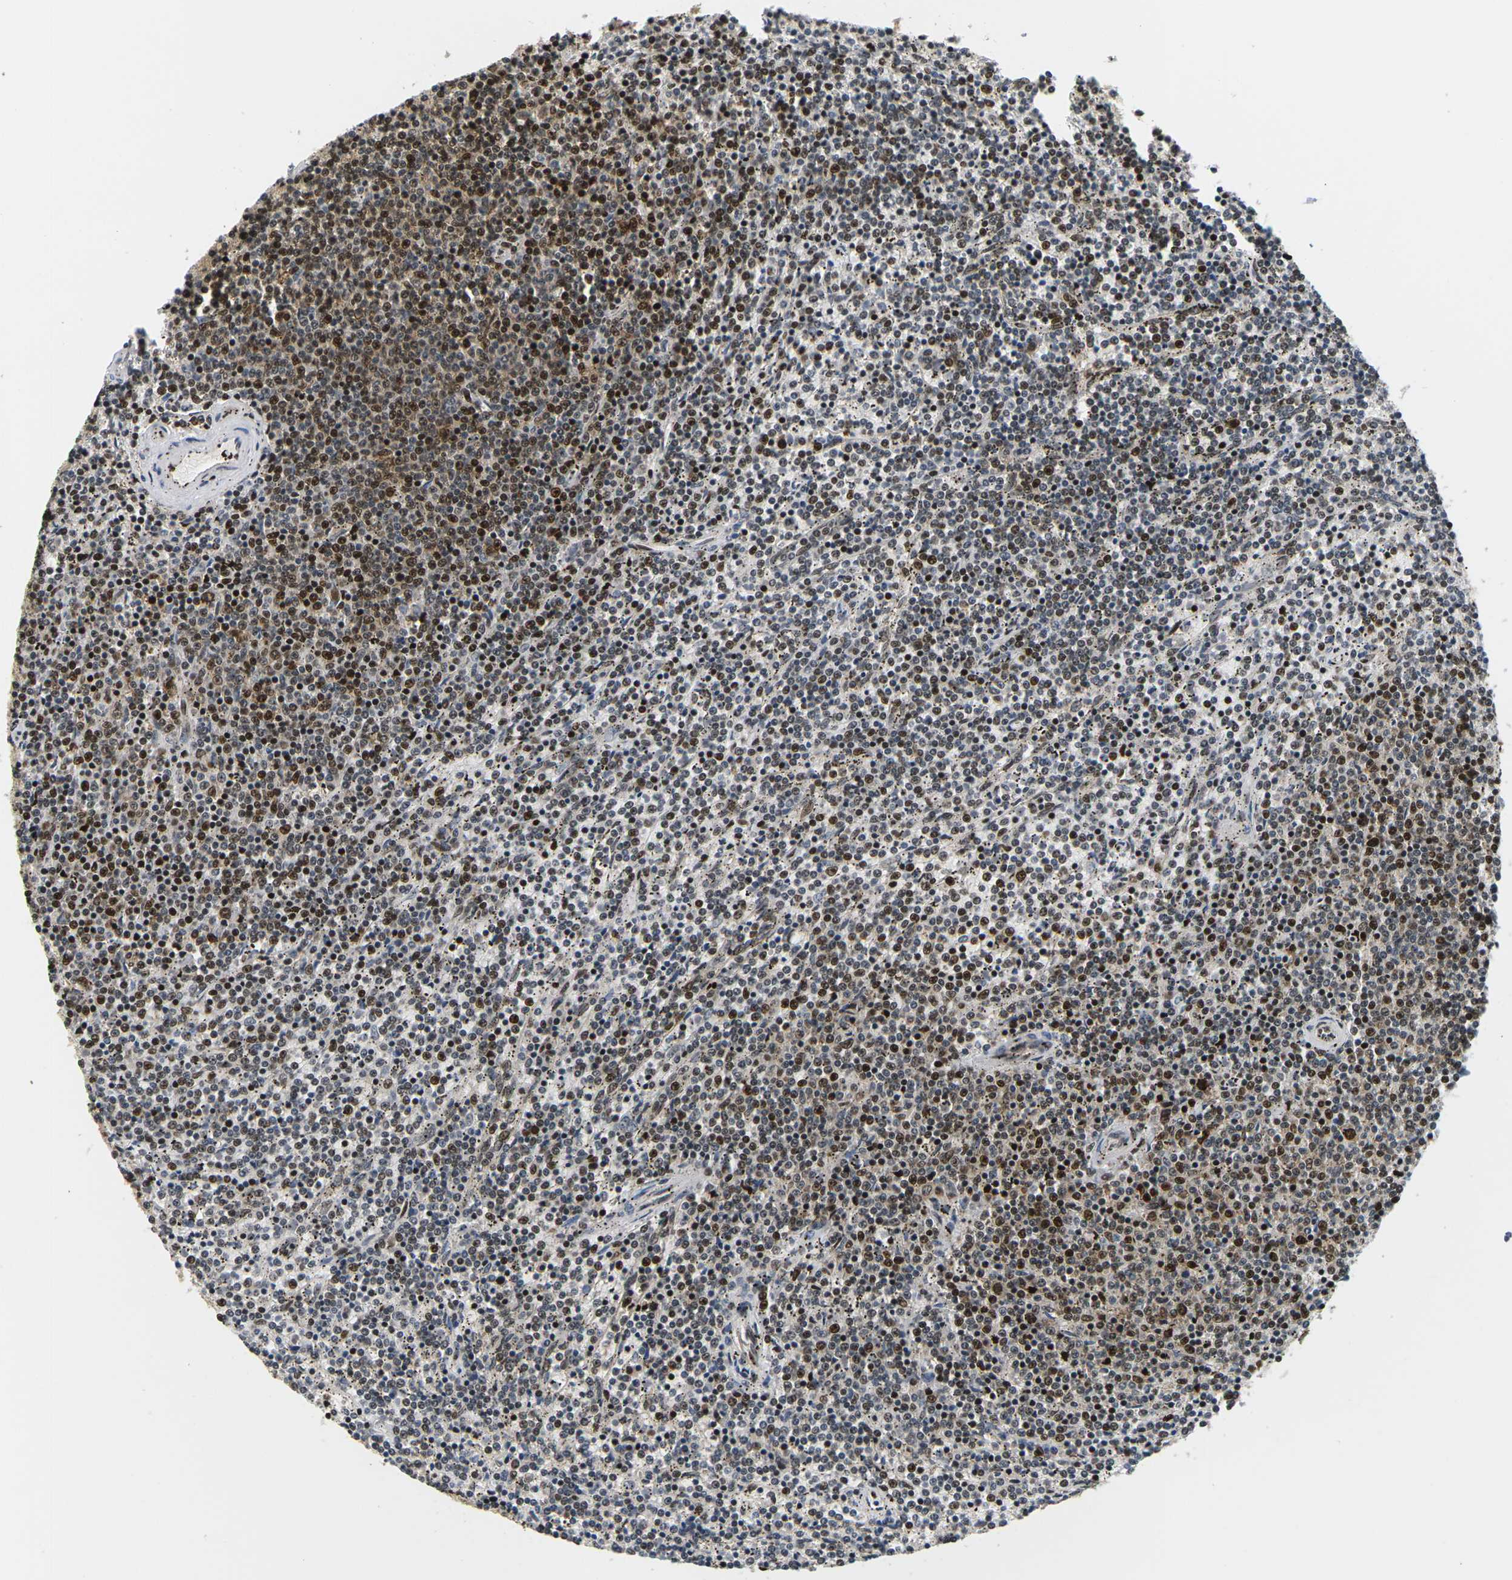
{"staining": {"intensity": "strong", "quantity": "25%-75%", "location": "cytoplasmic/membranous,nuclear"}, "tissue": "lymphoma", "cell_type": "Tumor cells", "image_type": "cancer", "snomed": [{"axis": "morphology", "description": "Malignant lymphoma, non-Hodgkin's type, Low grade"}, {"axis": "topography", "description": "Spleen"}], "caption": "IHC histopathology image of human lymphoma stained for a protein (brown), which demonstrates high levels of strong cytoplasmic/membranous and nuclear expression in approximately 25%-75% of tumor cells.", "gene": "CELF1", "patient": {"sex": "female", "age": 50}}